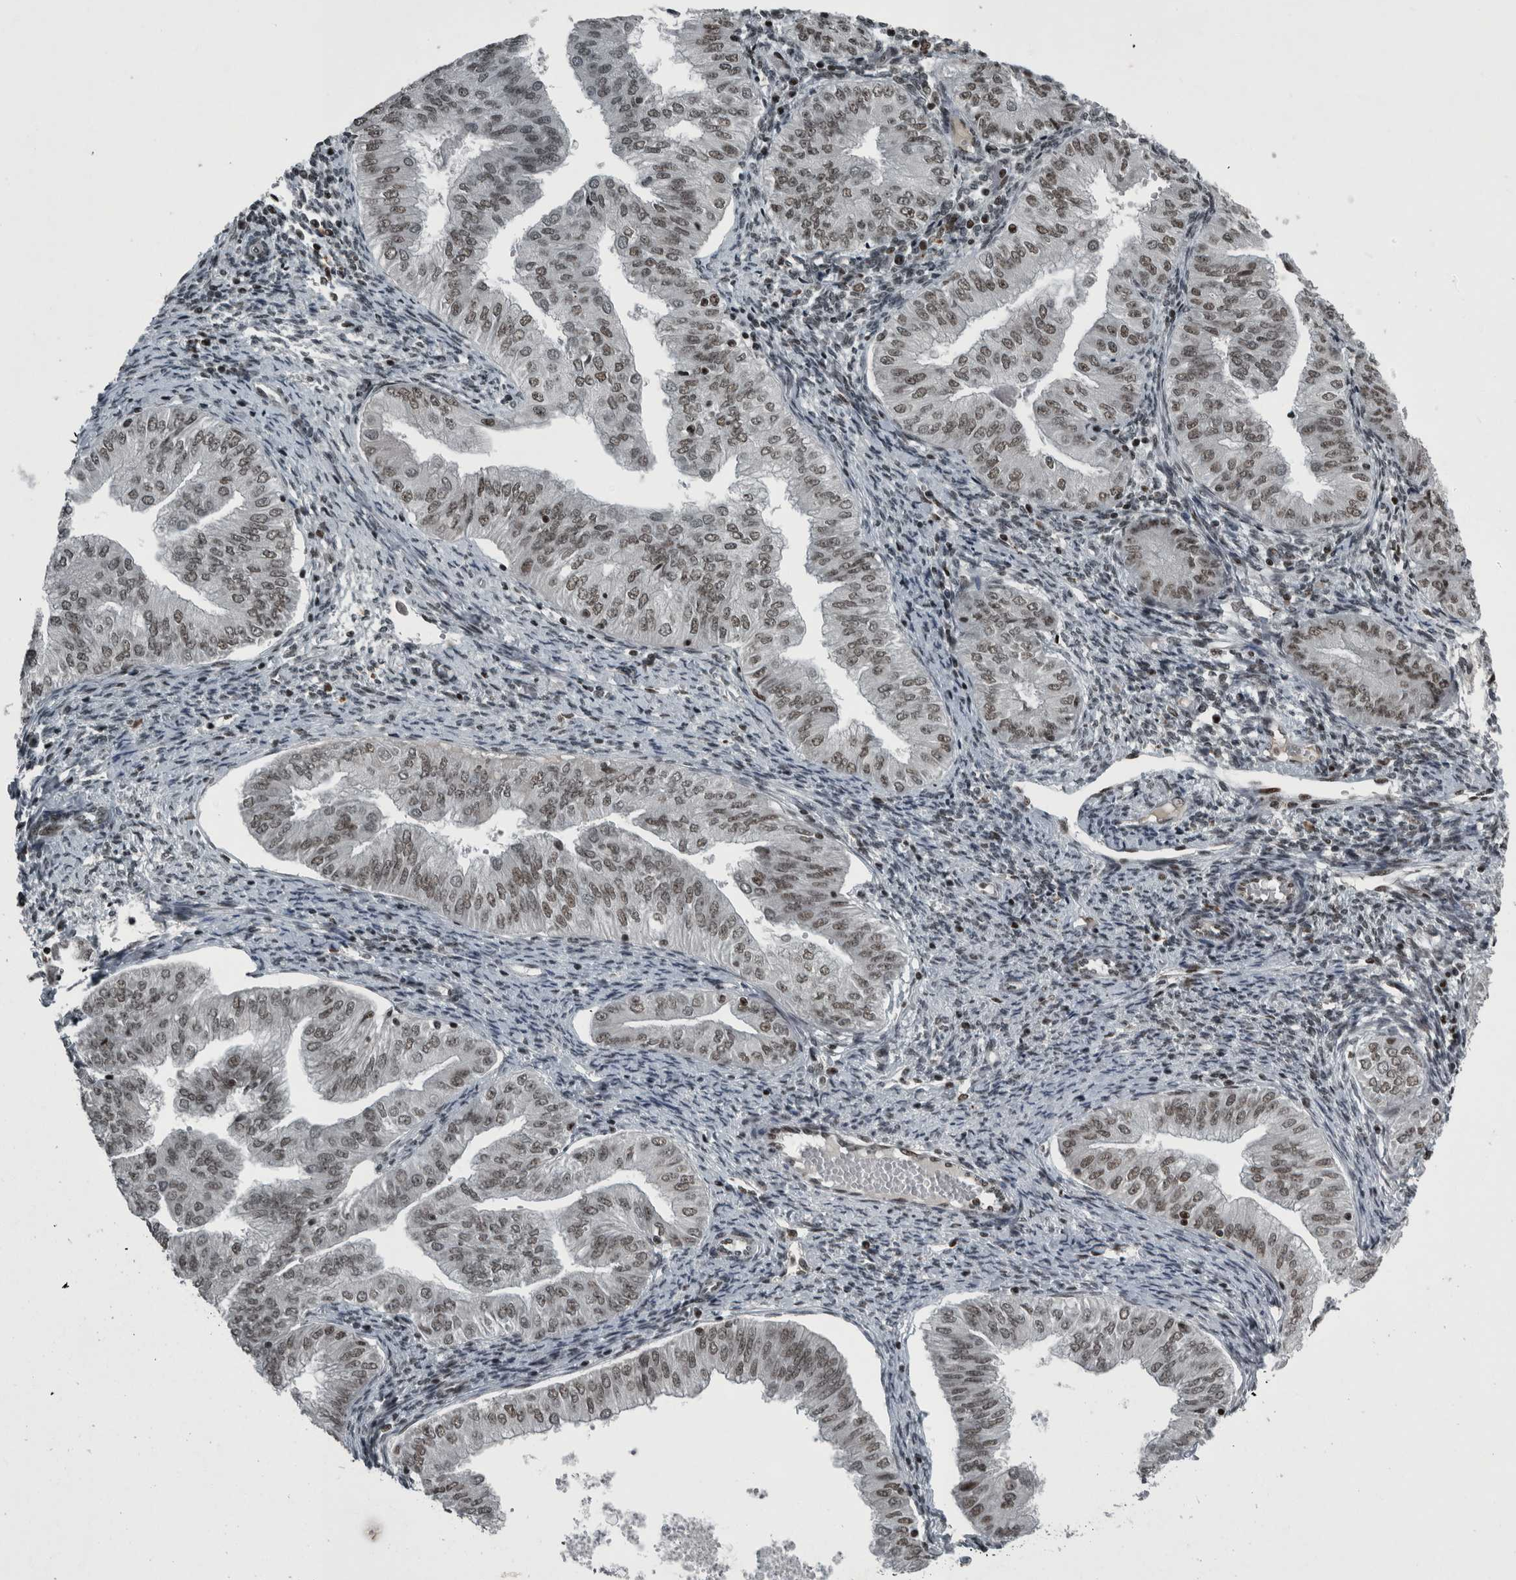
{"staining": {"intensity": "weak", "quantity": "25%-75%", "location": "nuclear"}, "tissue": "endometrial cancer", "cell_type": "Tumor cells", "image_type": "cancer", "snomed": [{"axis": "morphology", "description": "Normal tissue, NOS"}, {"axis": "morphology", "description": "Adenocarcinoma, NOS"}, {"axis": "topography", "description": "Endometrium"}], "caption": "DAB (3,3'-diaminobenzidine) immunohistochemical staining of human endometrial cancer (adenocarcinoma) demonstrates weak nuclear protein positivity in approximately 25%-75% of tumor cells.", "gene": "UNC50", "patient": {"sex": "female", "age": 53}}